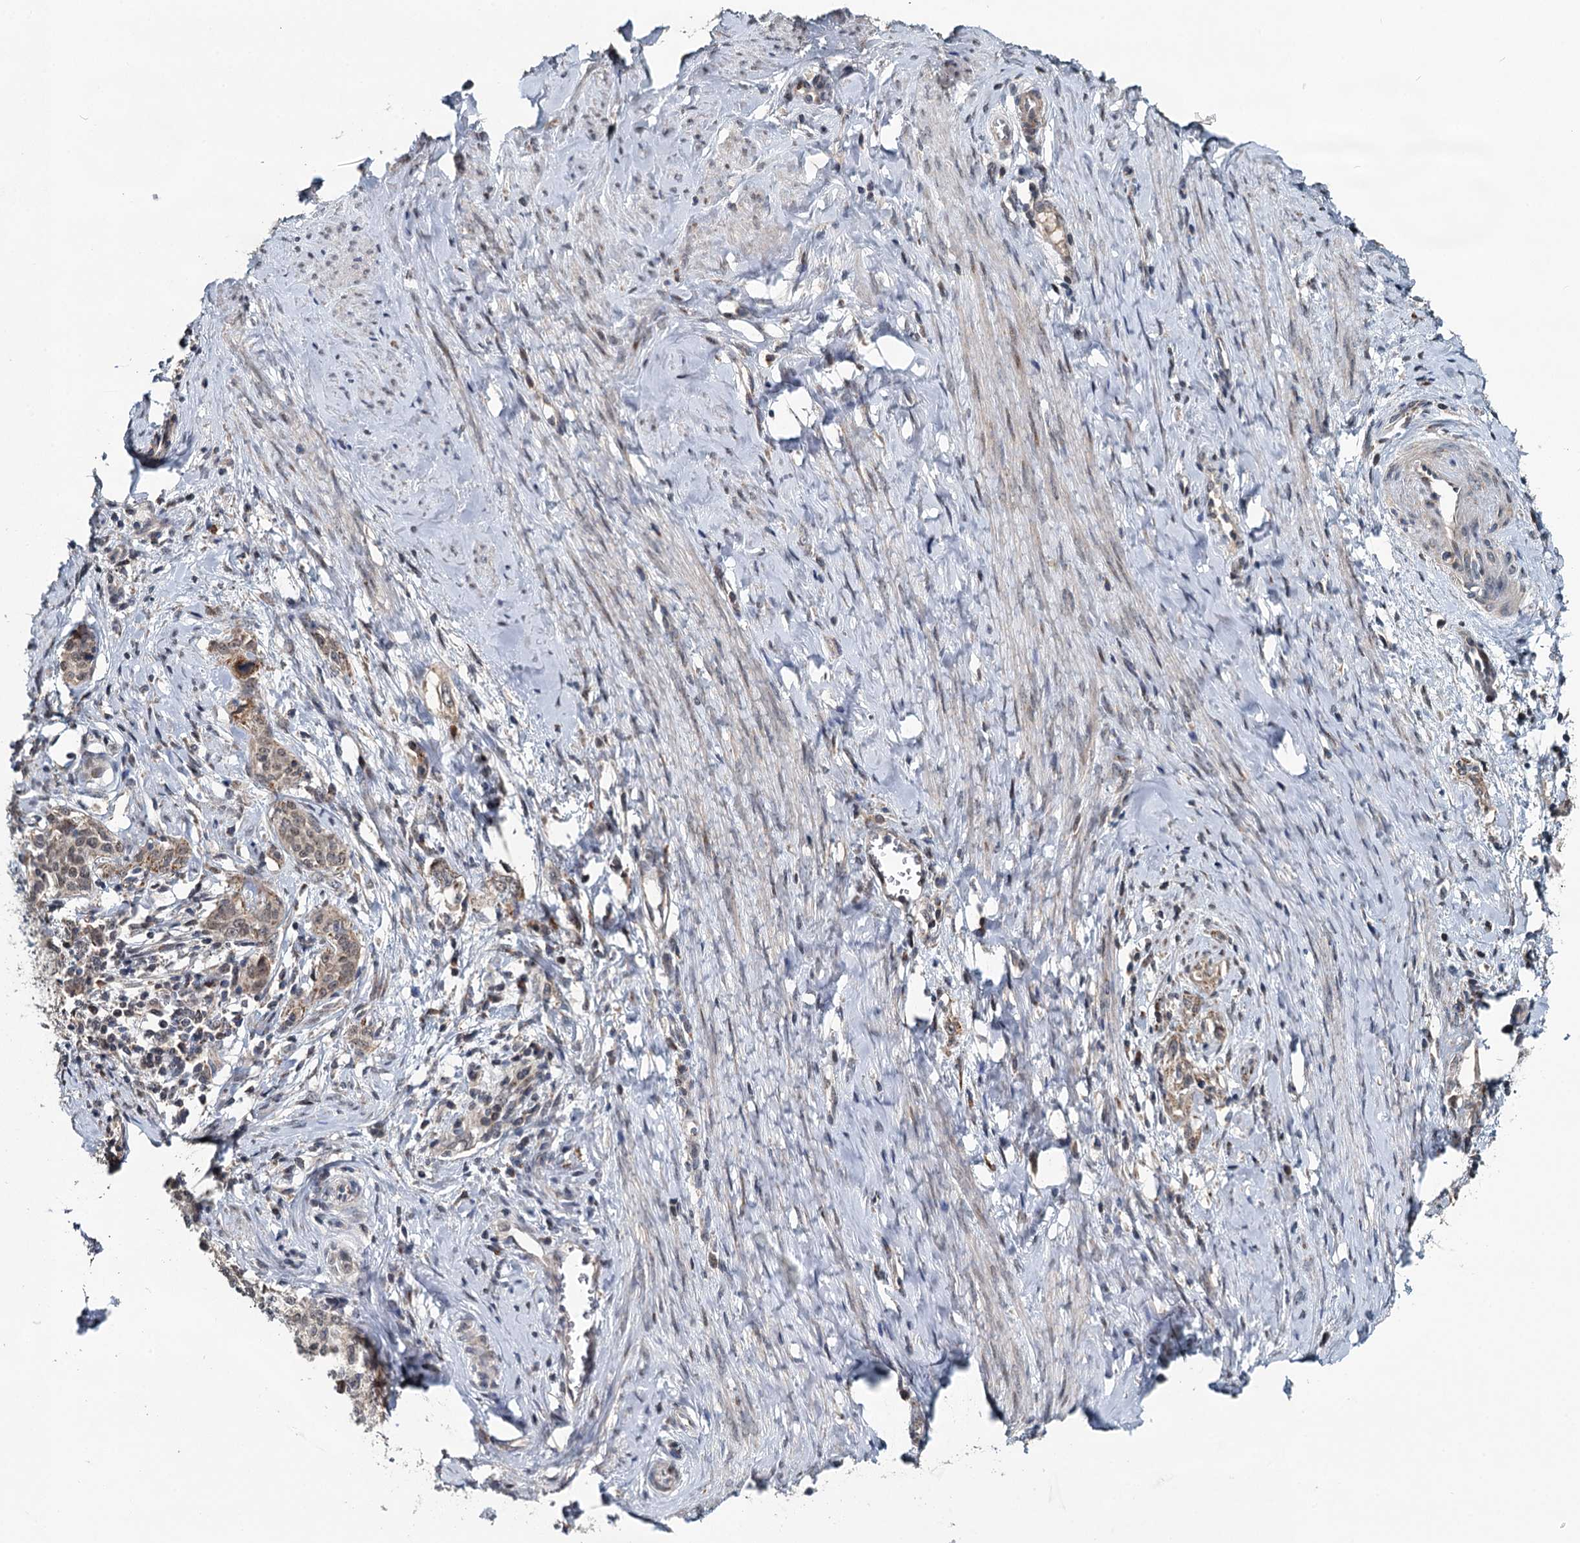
{"staining": {"intensity": "moderate", "quantity": "<25%", "location": "cytoplasmic/membranous"}, "tissue": "cervical cancer", "cell_type": "Tumor cells", "image_type": "cancer", "snomed": [{"axis": "morphology", "description": "Squamous cell carcinoma, NOS"}, {"axis": "morphology", "description": "Adenocarcinoma, NOS"}, {"axis": "topography", "description": "Cervix"}], "caption": "Squamous cell carcinoma (cervical) was stained to show a protein in brown. There is low levels of moderate cytoplasmic/membranous staining in approximately <25% of tumor cells. The staining was performed using DAB (3,3'-diaminobenzidine), with brown indicating positive protein expression. Nuclei are stained blue with hematoxylin.", "gene": "RITA1", "patient": {"sex": "female", "age": 52}}